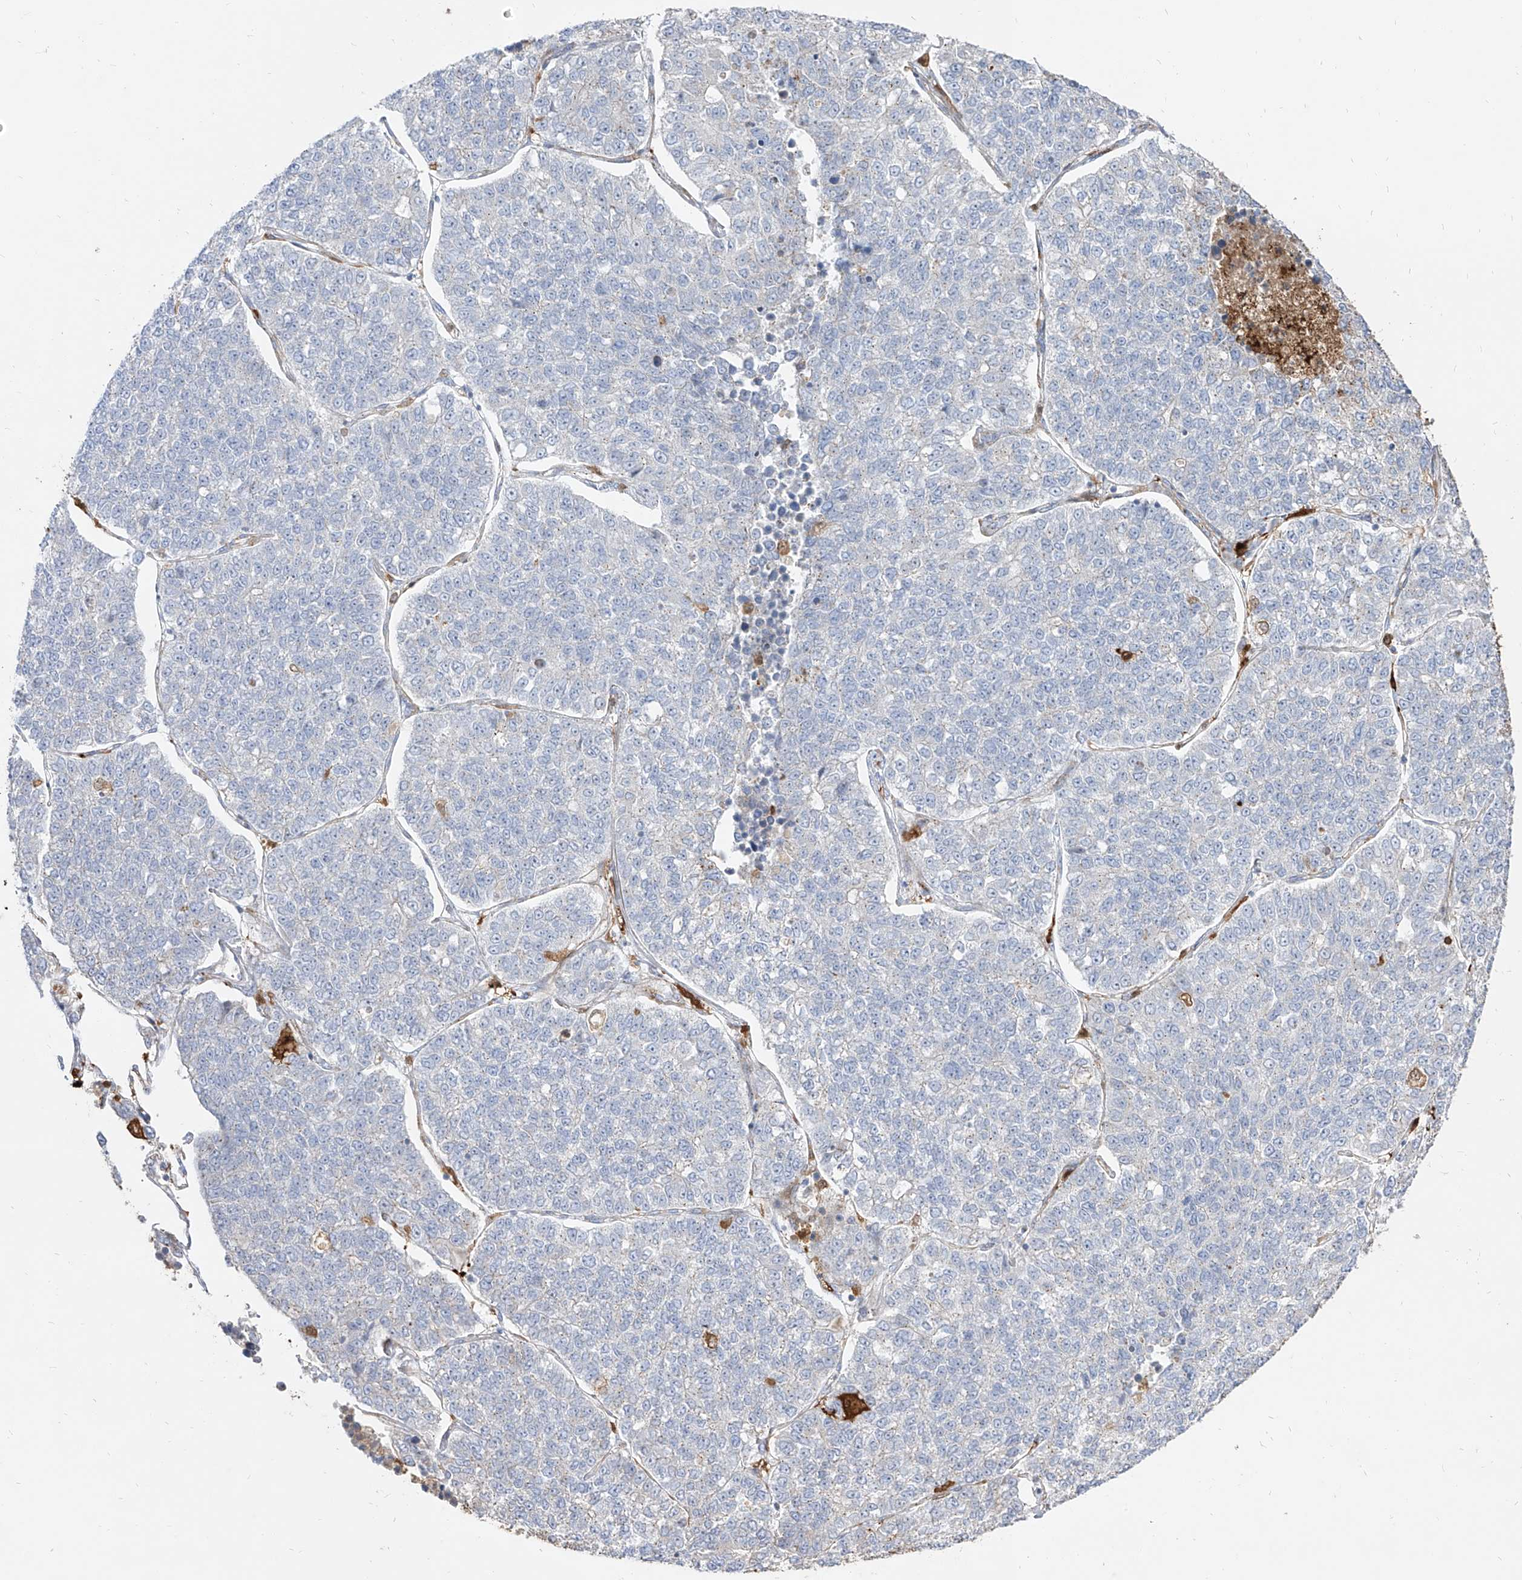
{"staining": {"intensity": "negative", "quantity": "none", "location": "none"}, "tissue": "lung cancer", "cell_type": "Tumor cells", "image_type": "cancer", "snomed": [{"axis": "morphology", "description": "Adenocarcinoma, NOS"}, {"axis": "topography", "description": "Lung"}], "caption": "High magnification brightfield microscopy of adenocarcinoma (lung) stained with DAB (3,3'-diaminobenzidine) (brown) and counterstained with hematoxylin (blue): tumor cells show no significant positivity. (IHC, brightfield microscopy, high magnification).", "gene": "KYNU", "patient": {"sex": "male", "age": 49}}